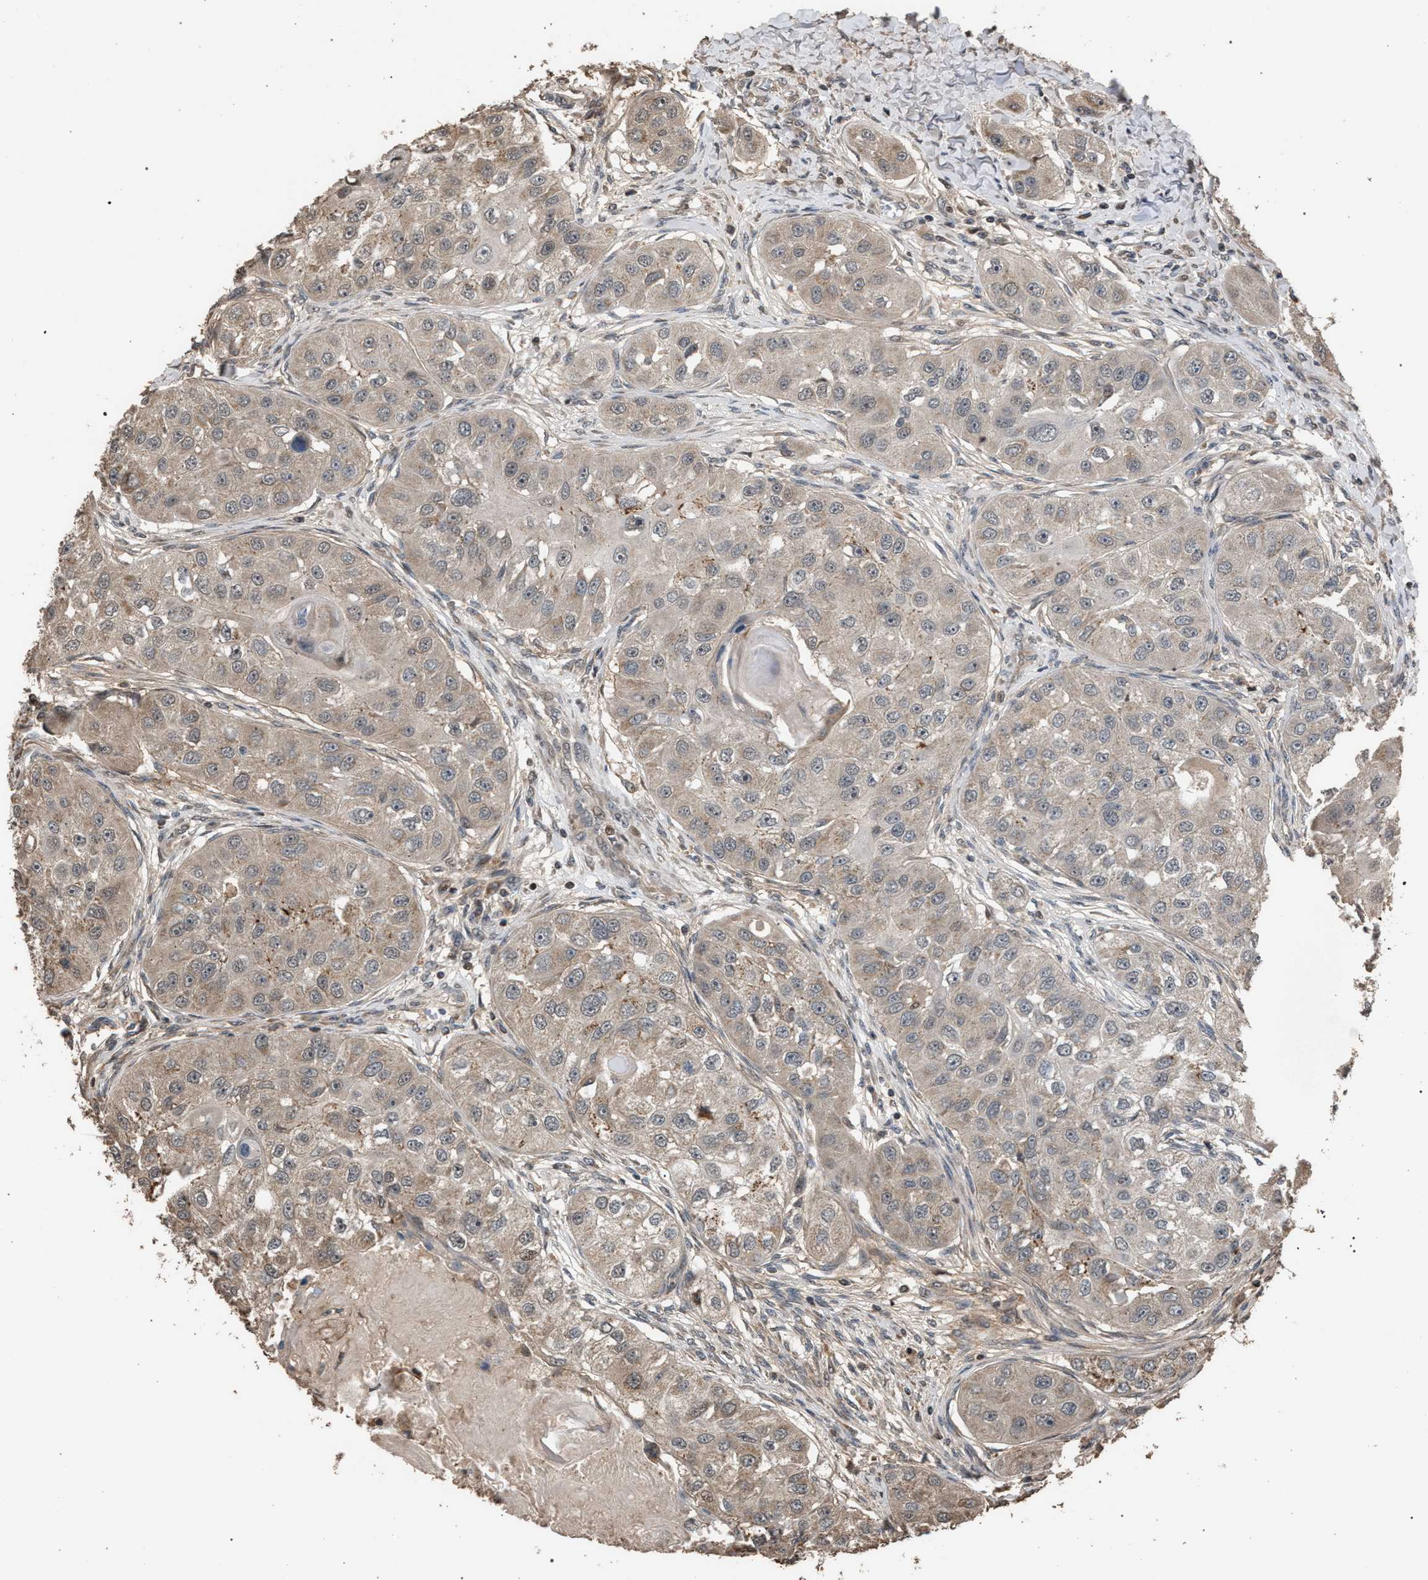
{"staining": {"intensity": "weak", "quantity": "25%-75%", "location": "cytoplasmic/membranous"}, "tissue": "head and neck cancer", "cell_type": "Tumor cells", "image_type": "cancer", "snomed": [{"axis": "morphology", "description": "Normal tissue, NOS"}, {"axis": "morphology", "description": "Squamous cell carcinoma, NOS"}, {"axis": "topography", "description": "Skeletal muscle"}, {"axis": "topography", "description": "Head-Neck"}], "caption": "The micrograph reveals immunohistochemical staining of head and neck squamous cell carcinoma. There is weak cytoplasmic/membranous expression is appreciated in about 25%-75% of tumor cells. (Stains: DAB in brown, nuclei in blue, Microscopy: brightfield microscopy at high magnification).", "gene": "NAA35", "patient": {"sex": "male", "age": 51}}